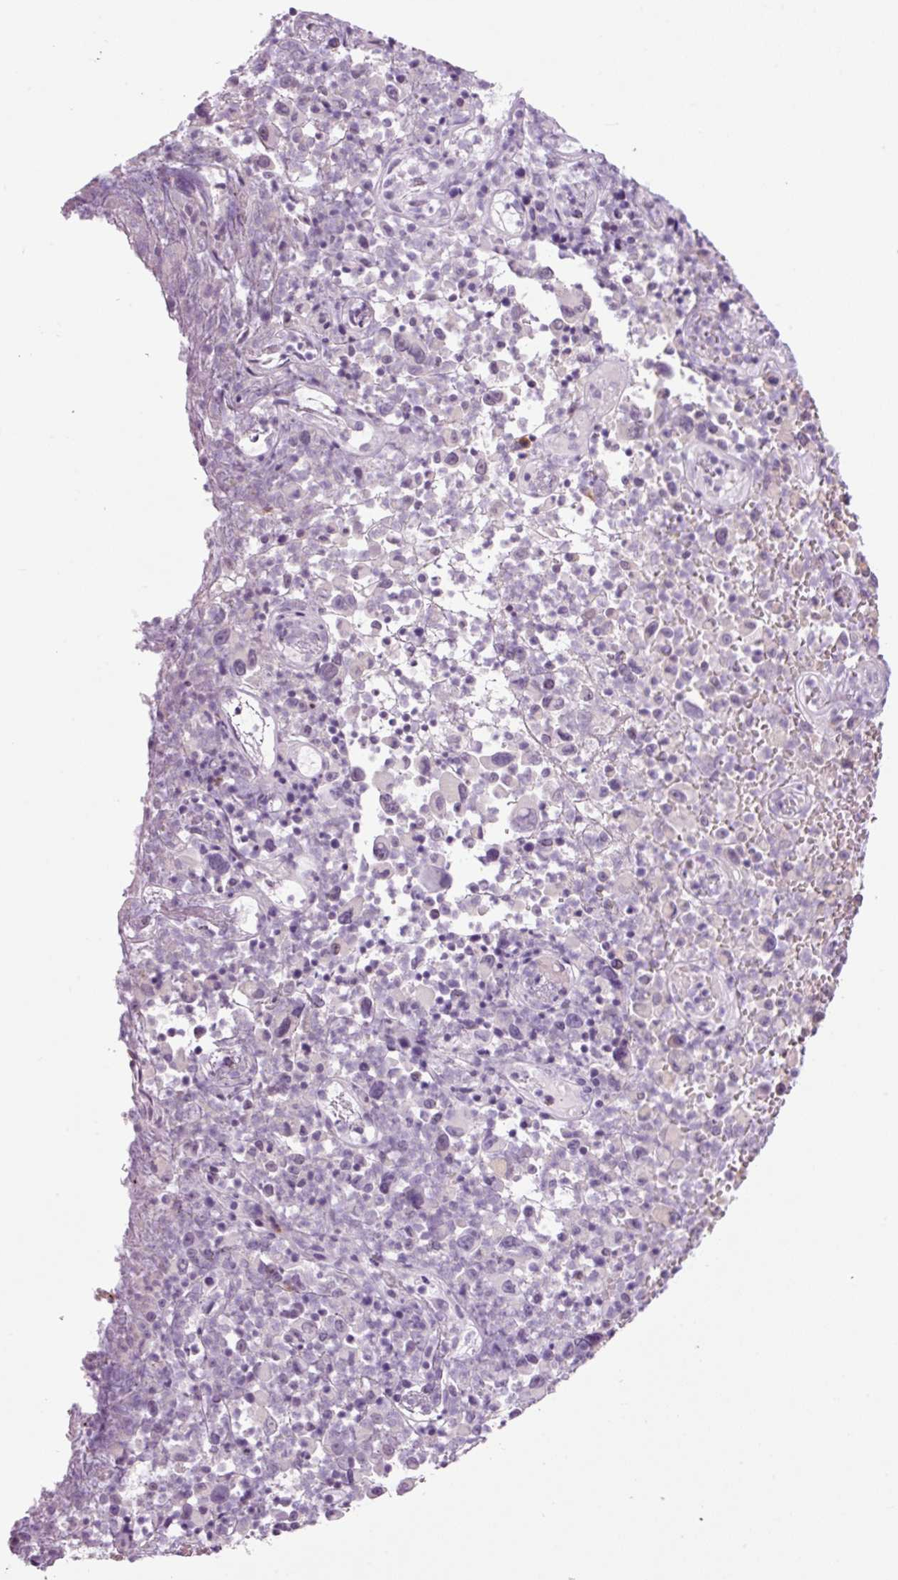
{"staining": {"intensity": "negative", "quantity": "none", "location": "none"}, "tissue": "melanoma", "cell_type": "Tumor cells", "image_type": "cancer", "snomed": [{"axis": "morphology", "description": "Malignant melanoma, NOS"}, {"axis": "topography", "description": "Skin"}], "caption": "Immunohistochemistry of malignant melanoma exhibits no expression in tumor cells.", "gene": "KLF1", "patient": {"sex": "female", "age": 82}}